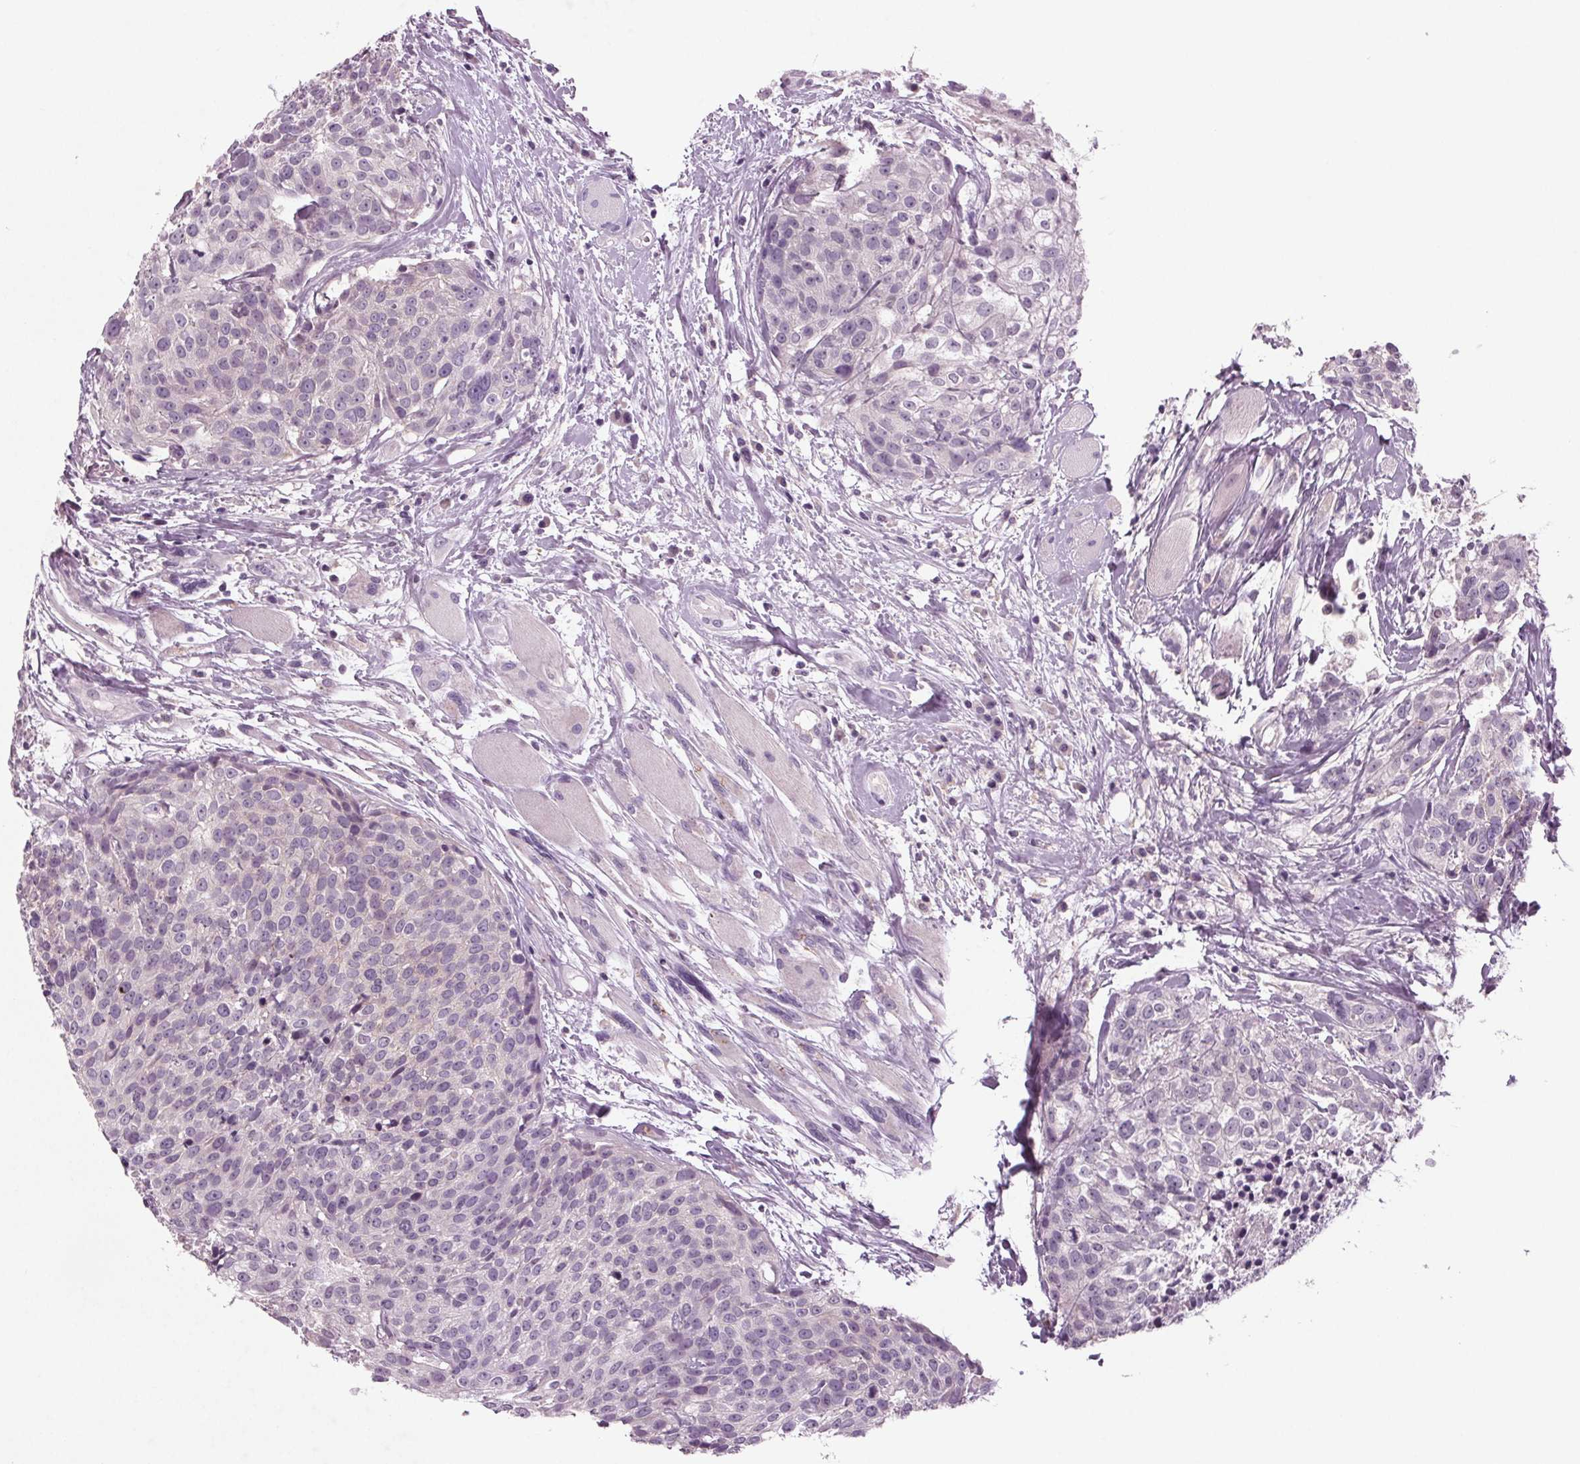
{"staining": {"intensity": "negative", "quantity": "none", "location": "none"}, "tissue": "head and neck cancer", "cell_type": "Tumor cells", "image_type": "cancer", "snomed": [{"axis": "morphology", "description": "Squamous cell carcinoma, NOS"}, {"axis": "topography", "description": "Oral tissue"}, {"axis": "topography", "description": "Head-Neck"}], "caption": "Immunohistochemistry micrograph of neoplastic tissue: human head and neck cancer (squamous cell carcinoma) stained with DAB (3,3'-diaminobenzidine) demonstrates no significant protein positivity in tumor cells.", "gene": "BHLHE22", "patient": {"sex": "male", "age": 64}}